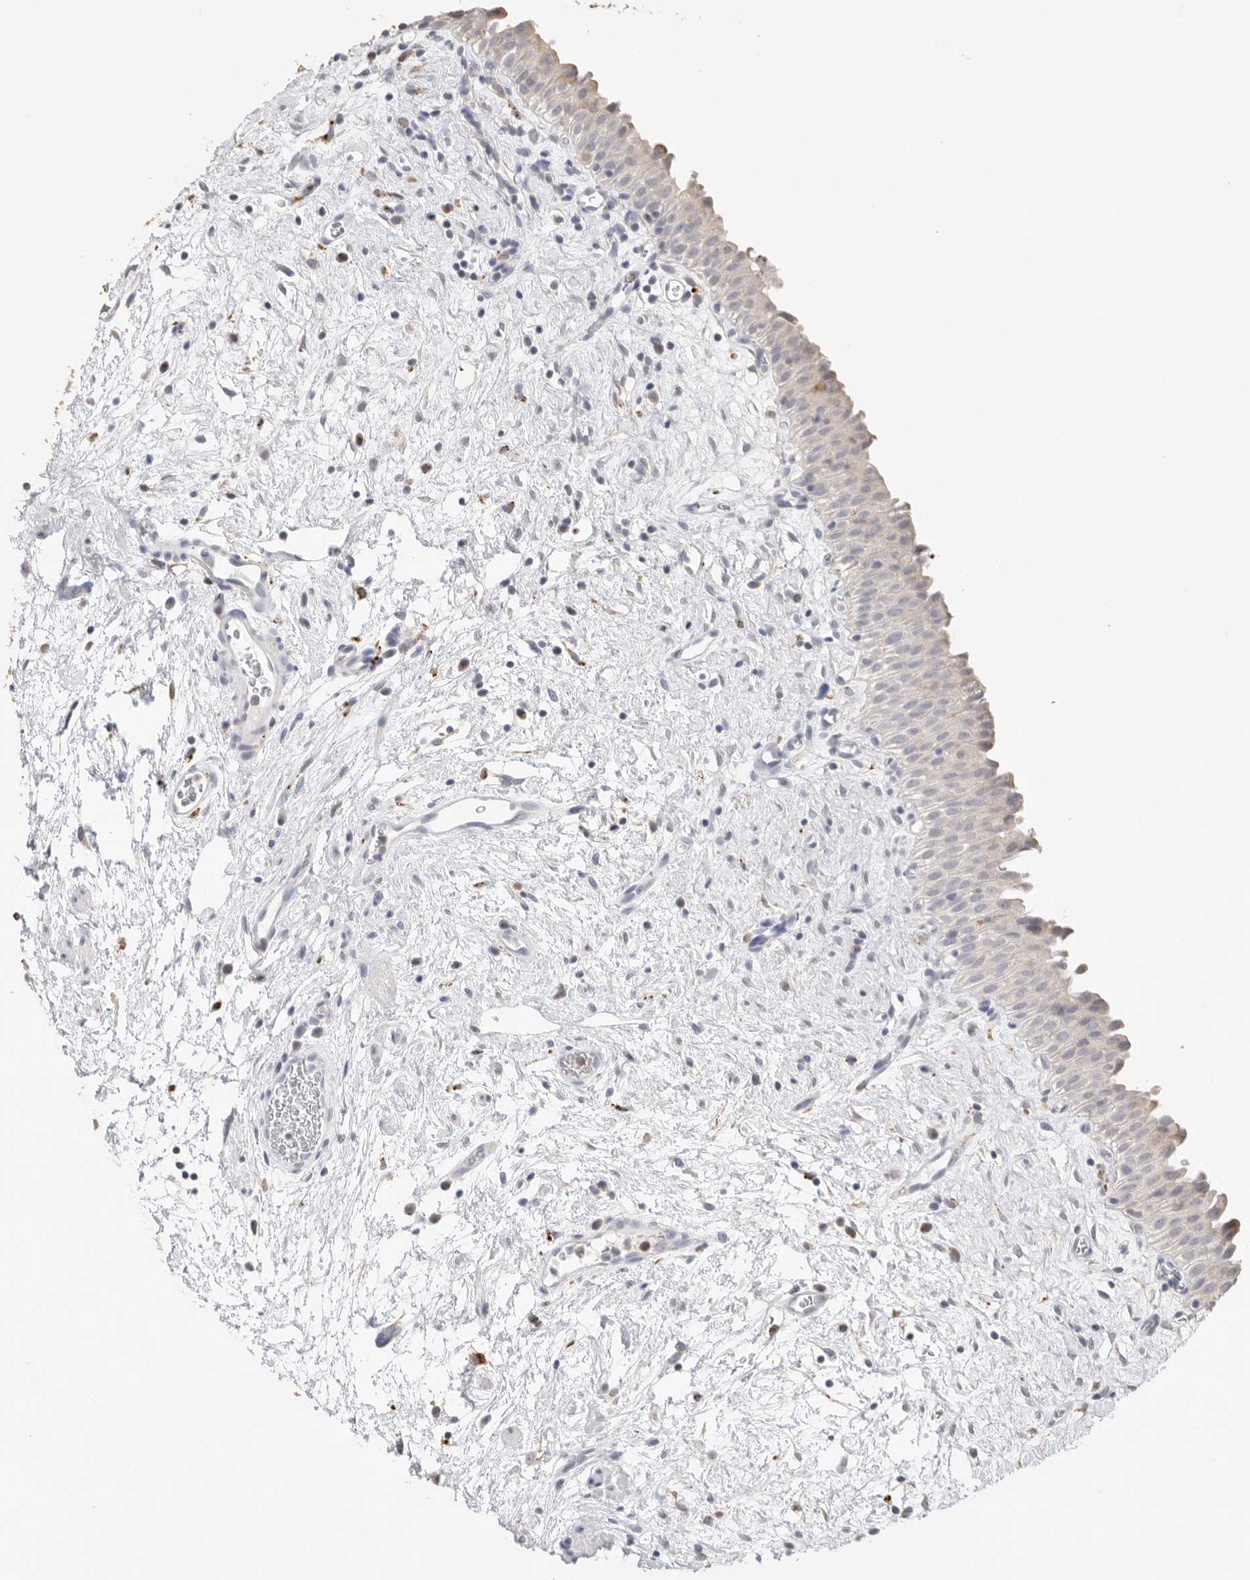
{"staining": {"intensity": "weak", "quantity": "<25%", "location": "cytoplasmic/membranous"}, "tissue": "urinary bladder", "cell_type": "Urothelial cells", "image_type": "normal", "snomed": [{"axis": "morphology", "description": "Normal tissue, NOS"}, {"axis": "topography", "description": "Urinary bladder"}], "caption": "An immunohistochemistry (IHC) histopathology image of normal urinary bladder is shown. There is no staining in urothelial cells of urinary bladder. (DAB immunohistochemistry (IHC) visualized using brightfield microscopy, high magnification).", "gene": "GGH", "patient": {"sex": "male", "age": 82}}